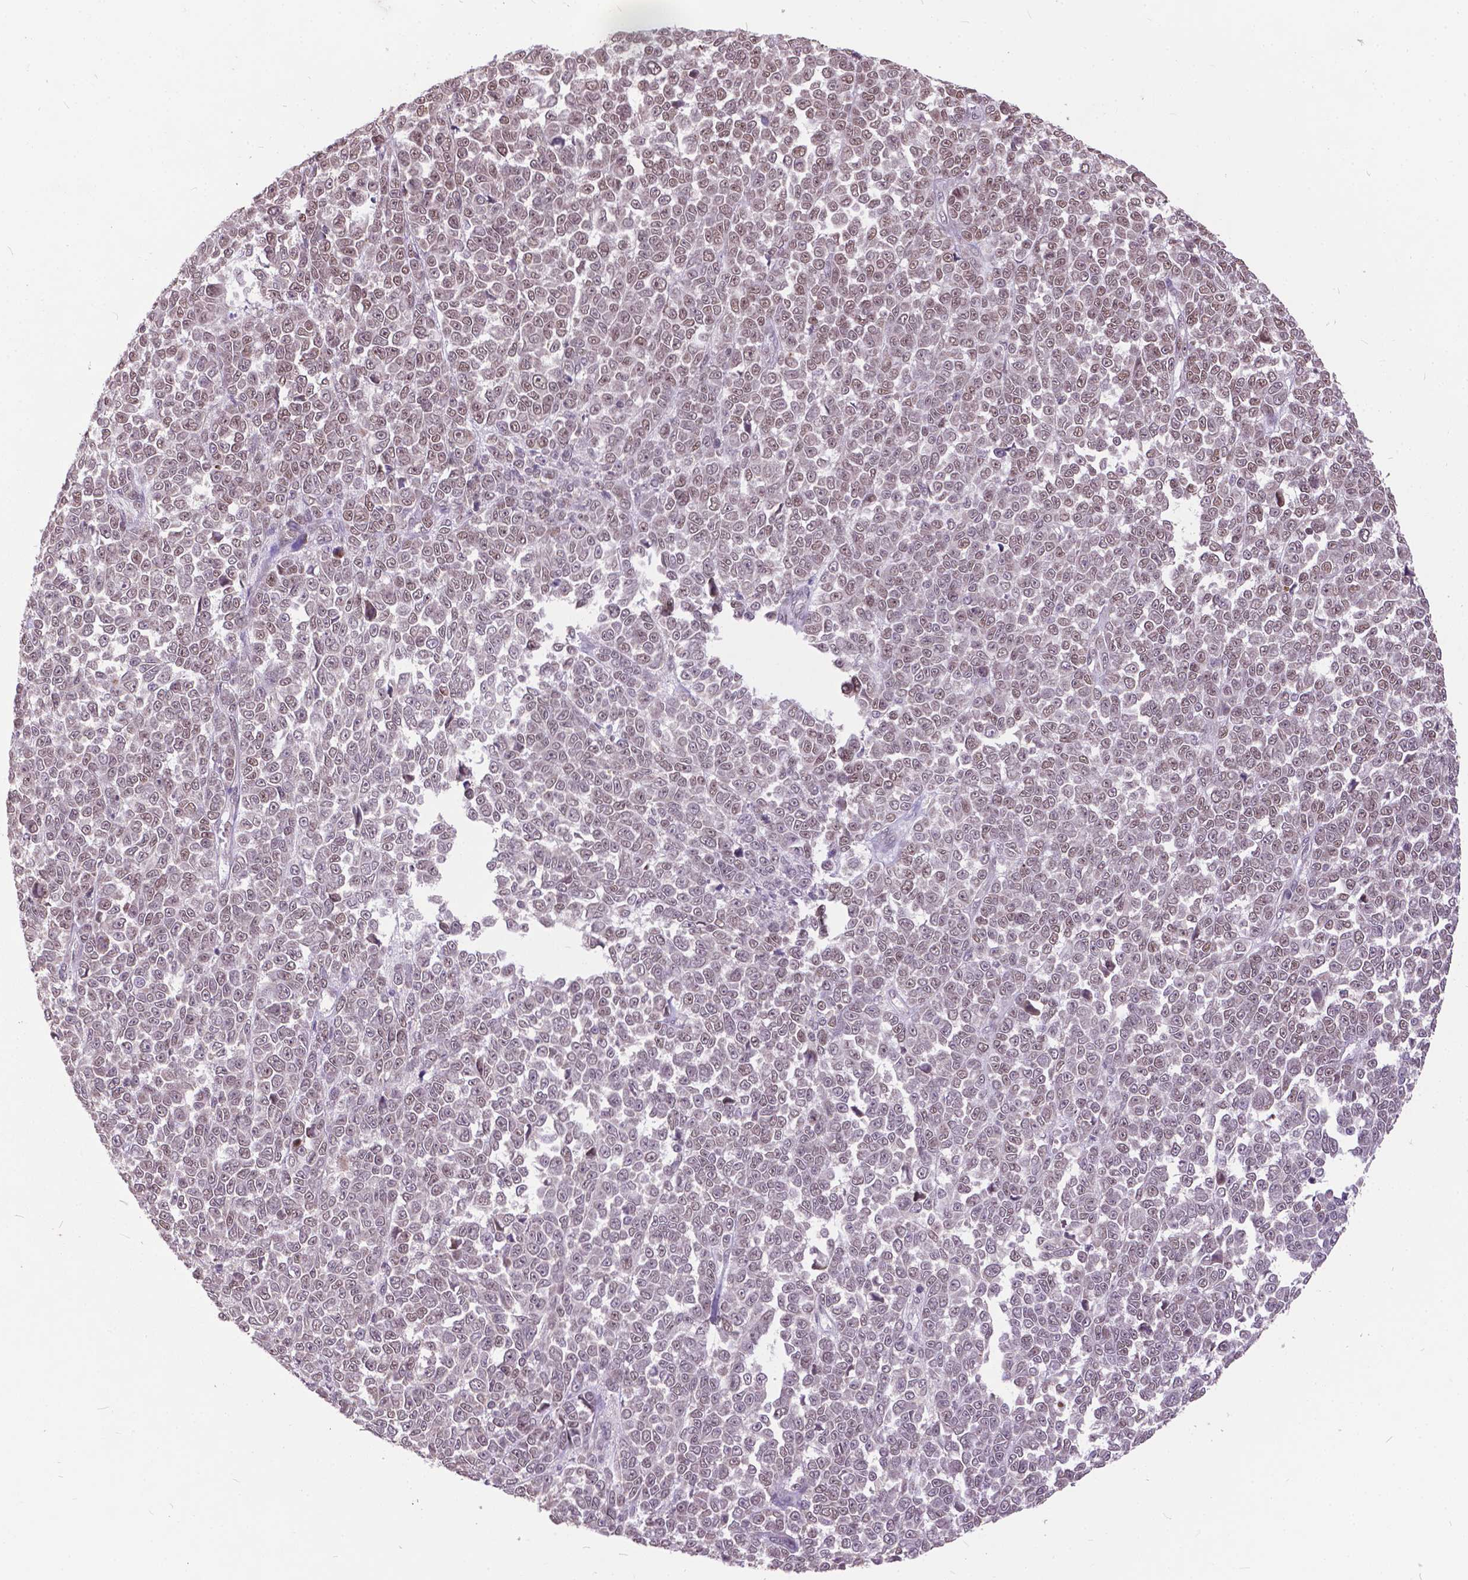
{"staining": {"intensity": "moderate", "quantity": ">75%", "location": "nuclear"}, "tissue": "melanoma", "cell_type": "Tumor cells", "image_type": "cancer", "snomed": [{"axis": "morphology", "description": "Malignant melanoma, NOS"}, {"axis": "topography", "description": "Skin"}], "caption": "DAB immunohistochemical staining of melanoma reveals moderate nuclear protein staining in about >75% of tumor cells. The protein is stained brown, and the nuclei are stained in blue (DAB (3,3'-diaminobenzidine) IHC with brightfield microscopy, high magnification).", "gene": "MSH2", "patient": {"sex": "female", "age": 95}}